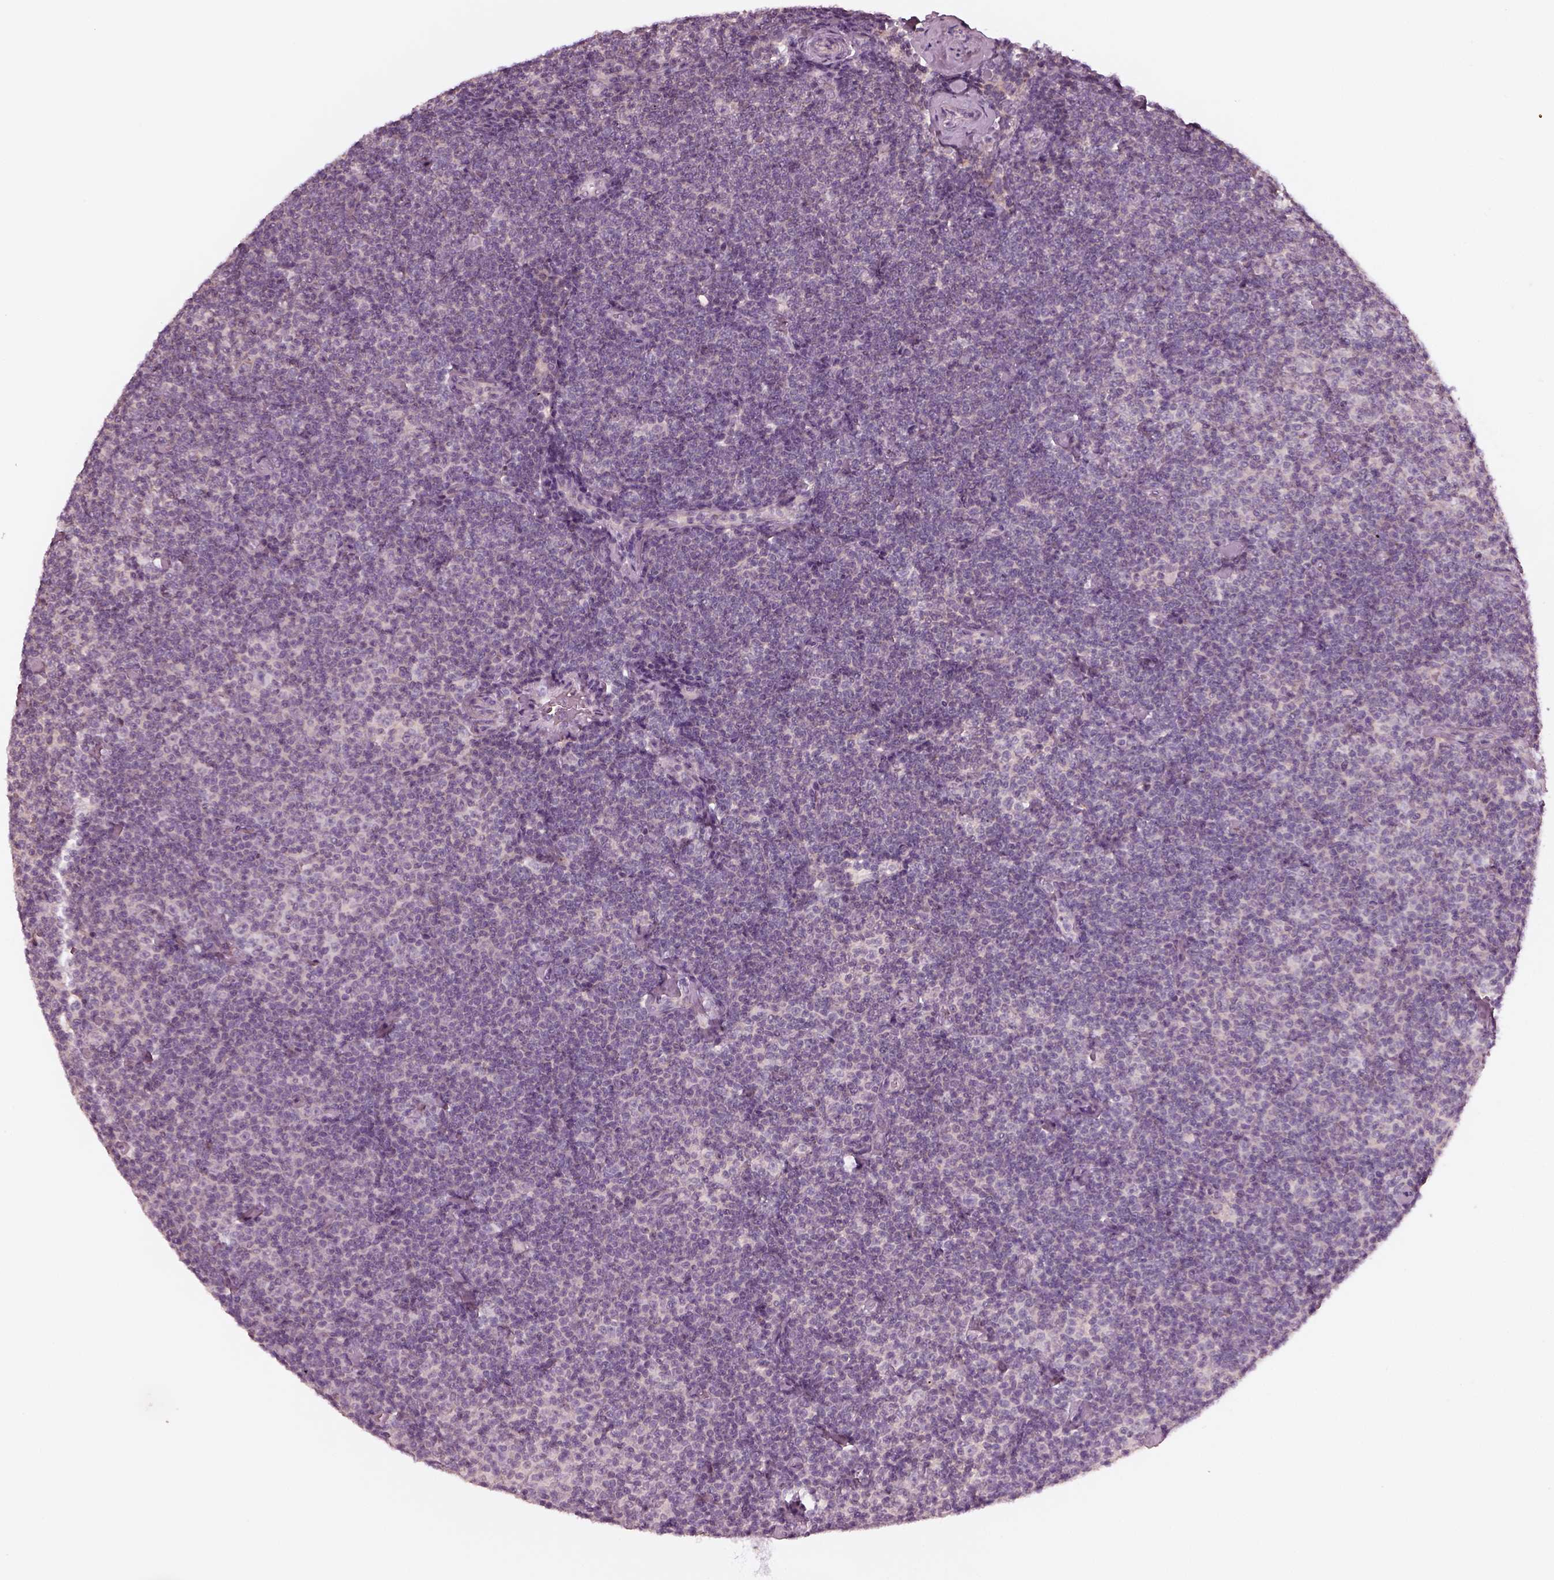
{"staining": {"intensity": "negative", "quantity": "none", "location": "none"}, "tissue": "lymphoma", "cell_type": "Tumor cells", "image_type": "cancer", "snomed": [{"axis": "morphology", "description": "Malignant lymphoma, non-Hodgkin's type, Low grade"}, {"axis": "topography", "description": "Lymph node"}], "caption": "Low-grade malignant lymphoma, non-Hodgkin's type was stained to show a protein in brown. There is no significant expression in tumor cells.", "gene": "SDCBP2", "patient": {"sex": "male", "age": 81}}